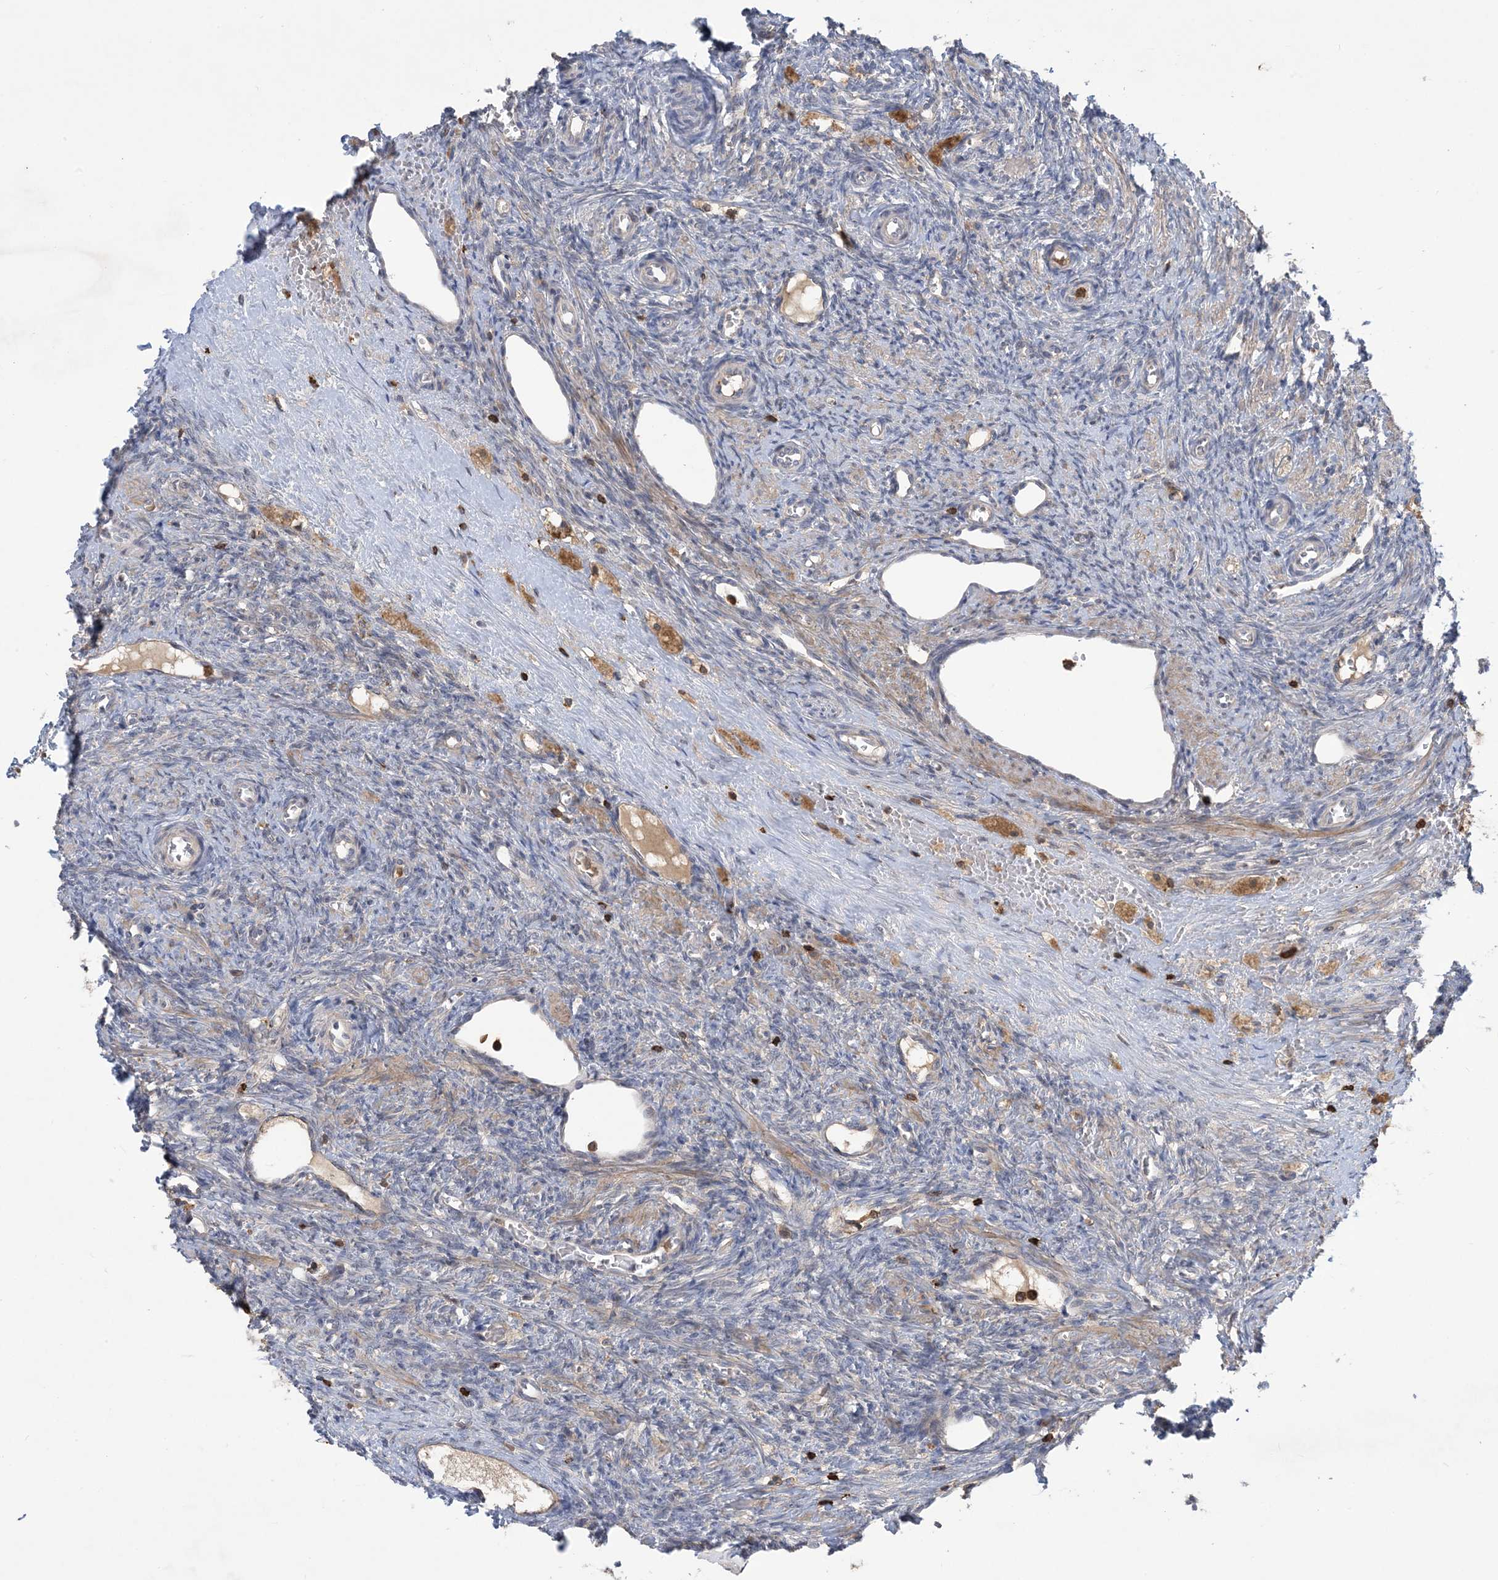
{"staining": {"intensity": "moderate", "quantity": ">75%", "location": "cytoplasmic/membranous"}, "tissue": "ovary", "cell_type": "Follicle cells", "image_type": "normal", "snomed": [{"axis": "morphology", "description": "Normal tissue, NOS"}, {"axis": "topography", "description": "Ovary"}], "caption": "A high-resolution micrograph shows immunohistochemistry (IHC) staining of unremarkable ovary, which demonstrates moderate cytoplasmic/membranous staining in about >75% of follicle cells.", "gene": "AK9", "patient": {"sex": "female", "age": 41}}